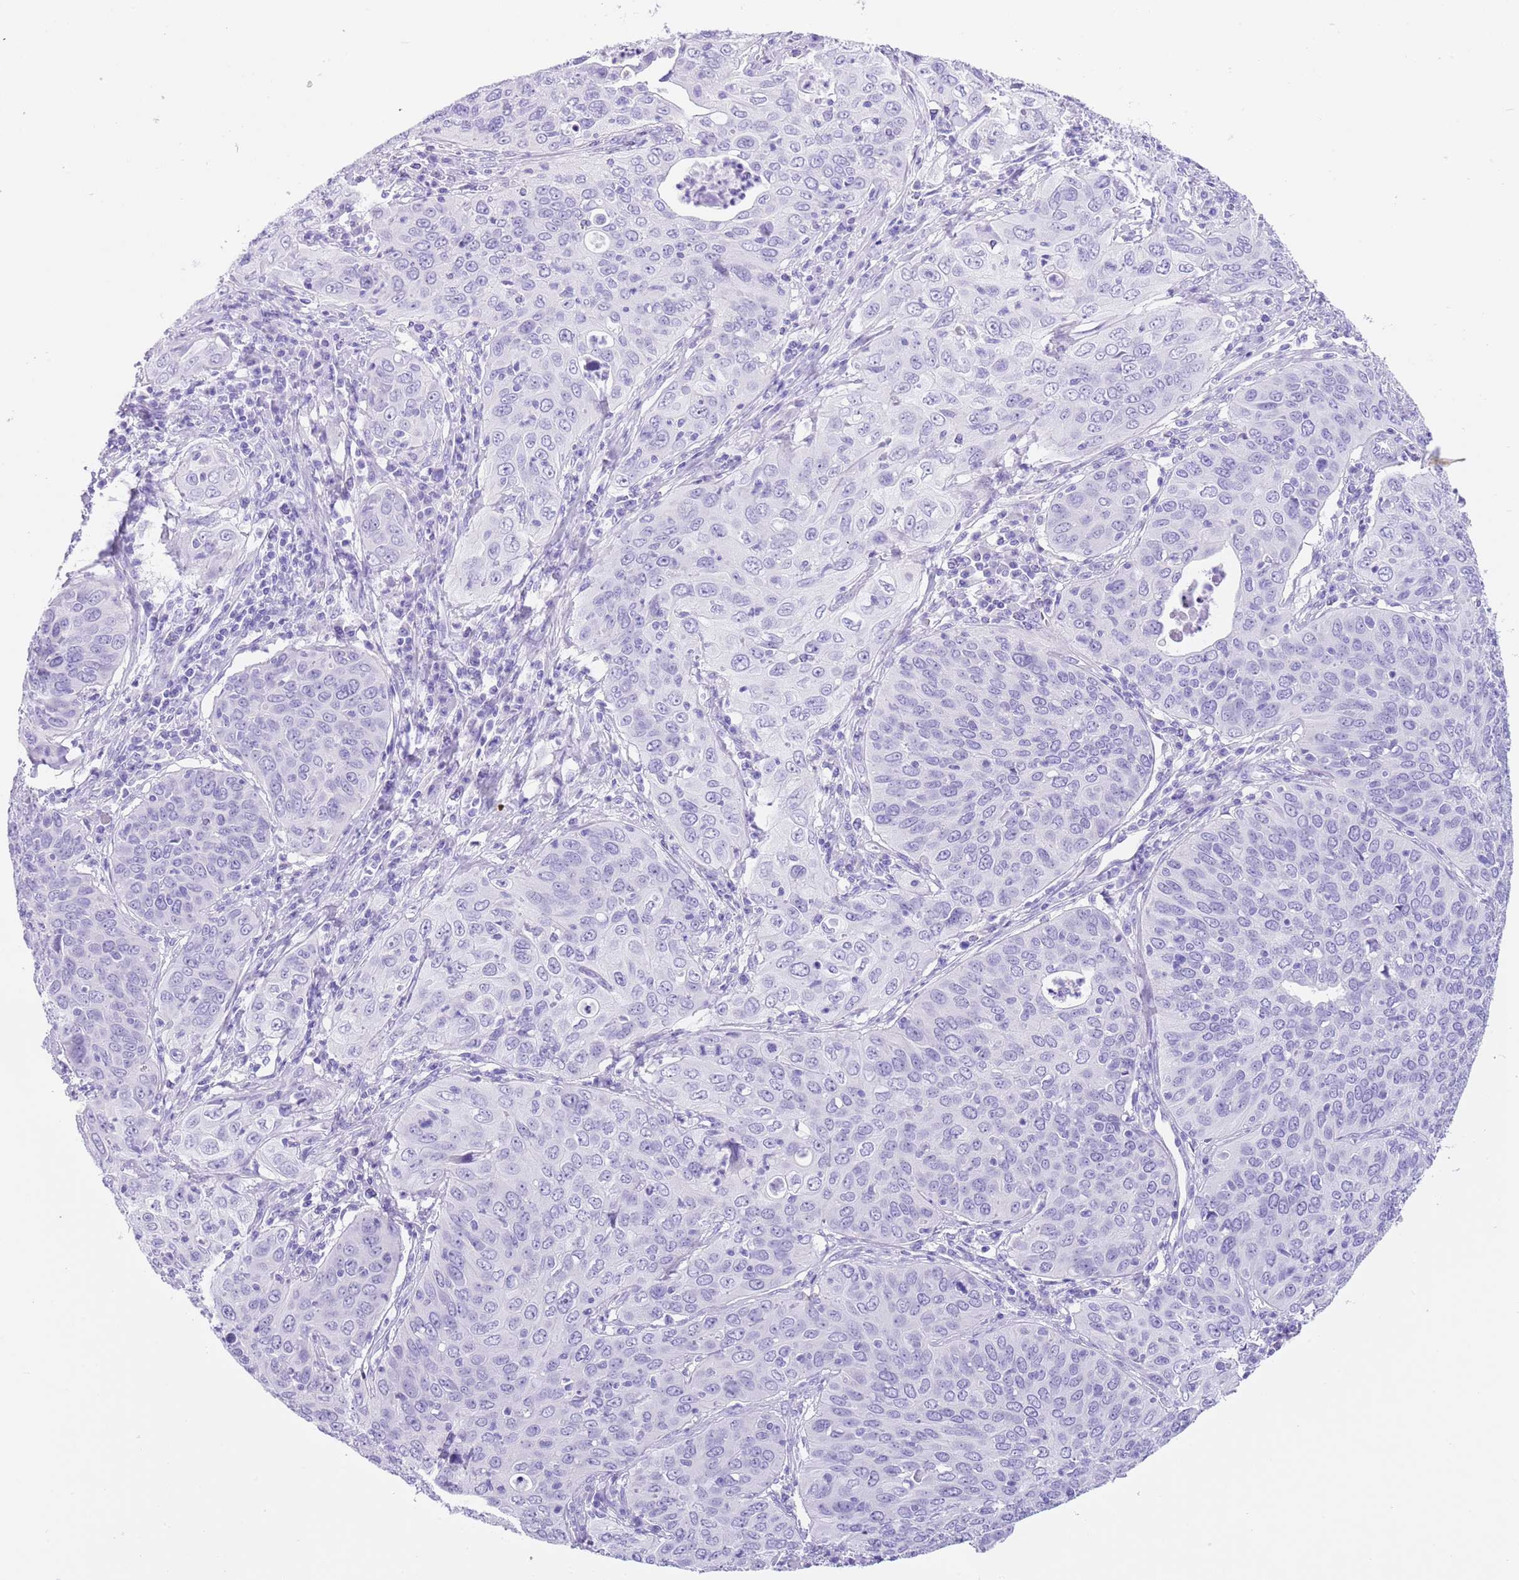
{"staining": {"intensity": "negative", "quantity": "none", "location": "none"}, "tissue": "cervical cancer", "cell_type": "Tumor cells", "image_type": "cancer", "snomed": [{"axis": "morphology", "description": "Squamous cell carcinoma, NOS"}, {"axis": "topography", "description": "Cervix"}], "caption": "Tumor cells show no significant protein staining in squamous cell carcinoma (cervical).", "gene": "TMEM185B", "patient": {"sex": "female", "age": 36}}